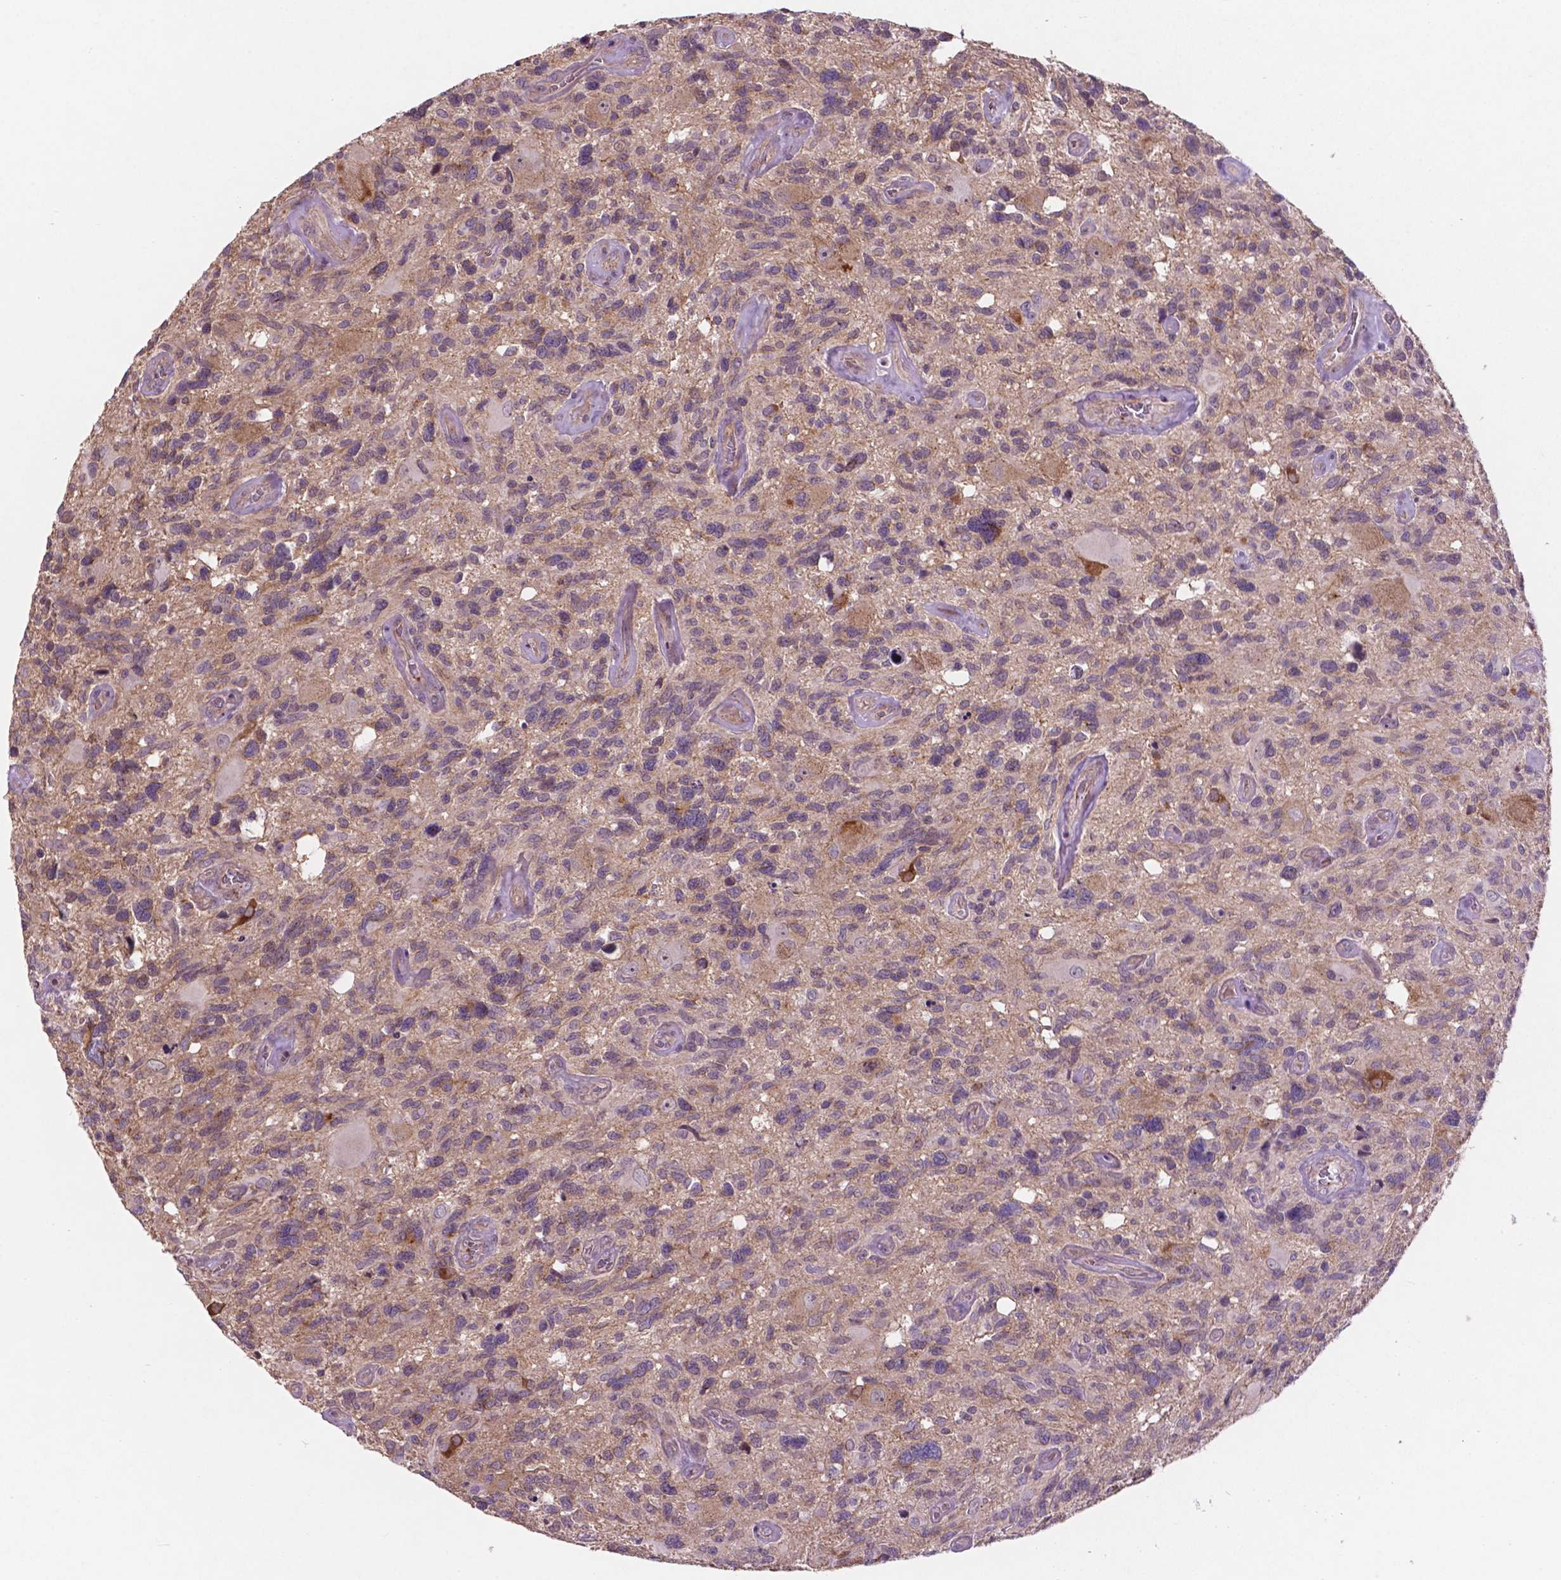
{"staining": {"intensity": "moderate", "quantity": "<25%", "location": "nuclear"}, "tissue": "glioma", "cell_type": "Tumor cells", "image_type": "cancer", "snomed": [{"axis": "morphology", "description": "Glioma, malignant, High grade"}, {"axis": "topography", "description": "Brain"}], "caption": "Immunohistochemistry micrograph of glioma stained for a protein (brown), which exhibits low levels of moderate nuclear positivity in approximately <25% of tumor cells.", "gene": "ARL5C", "patient": {"sex": "male", "age": 49}}